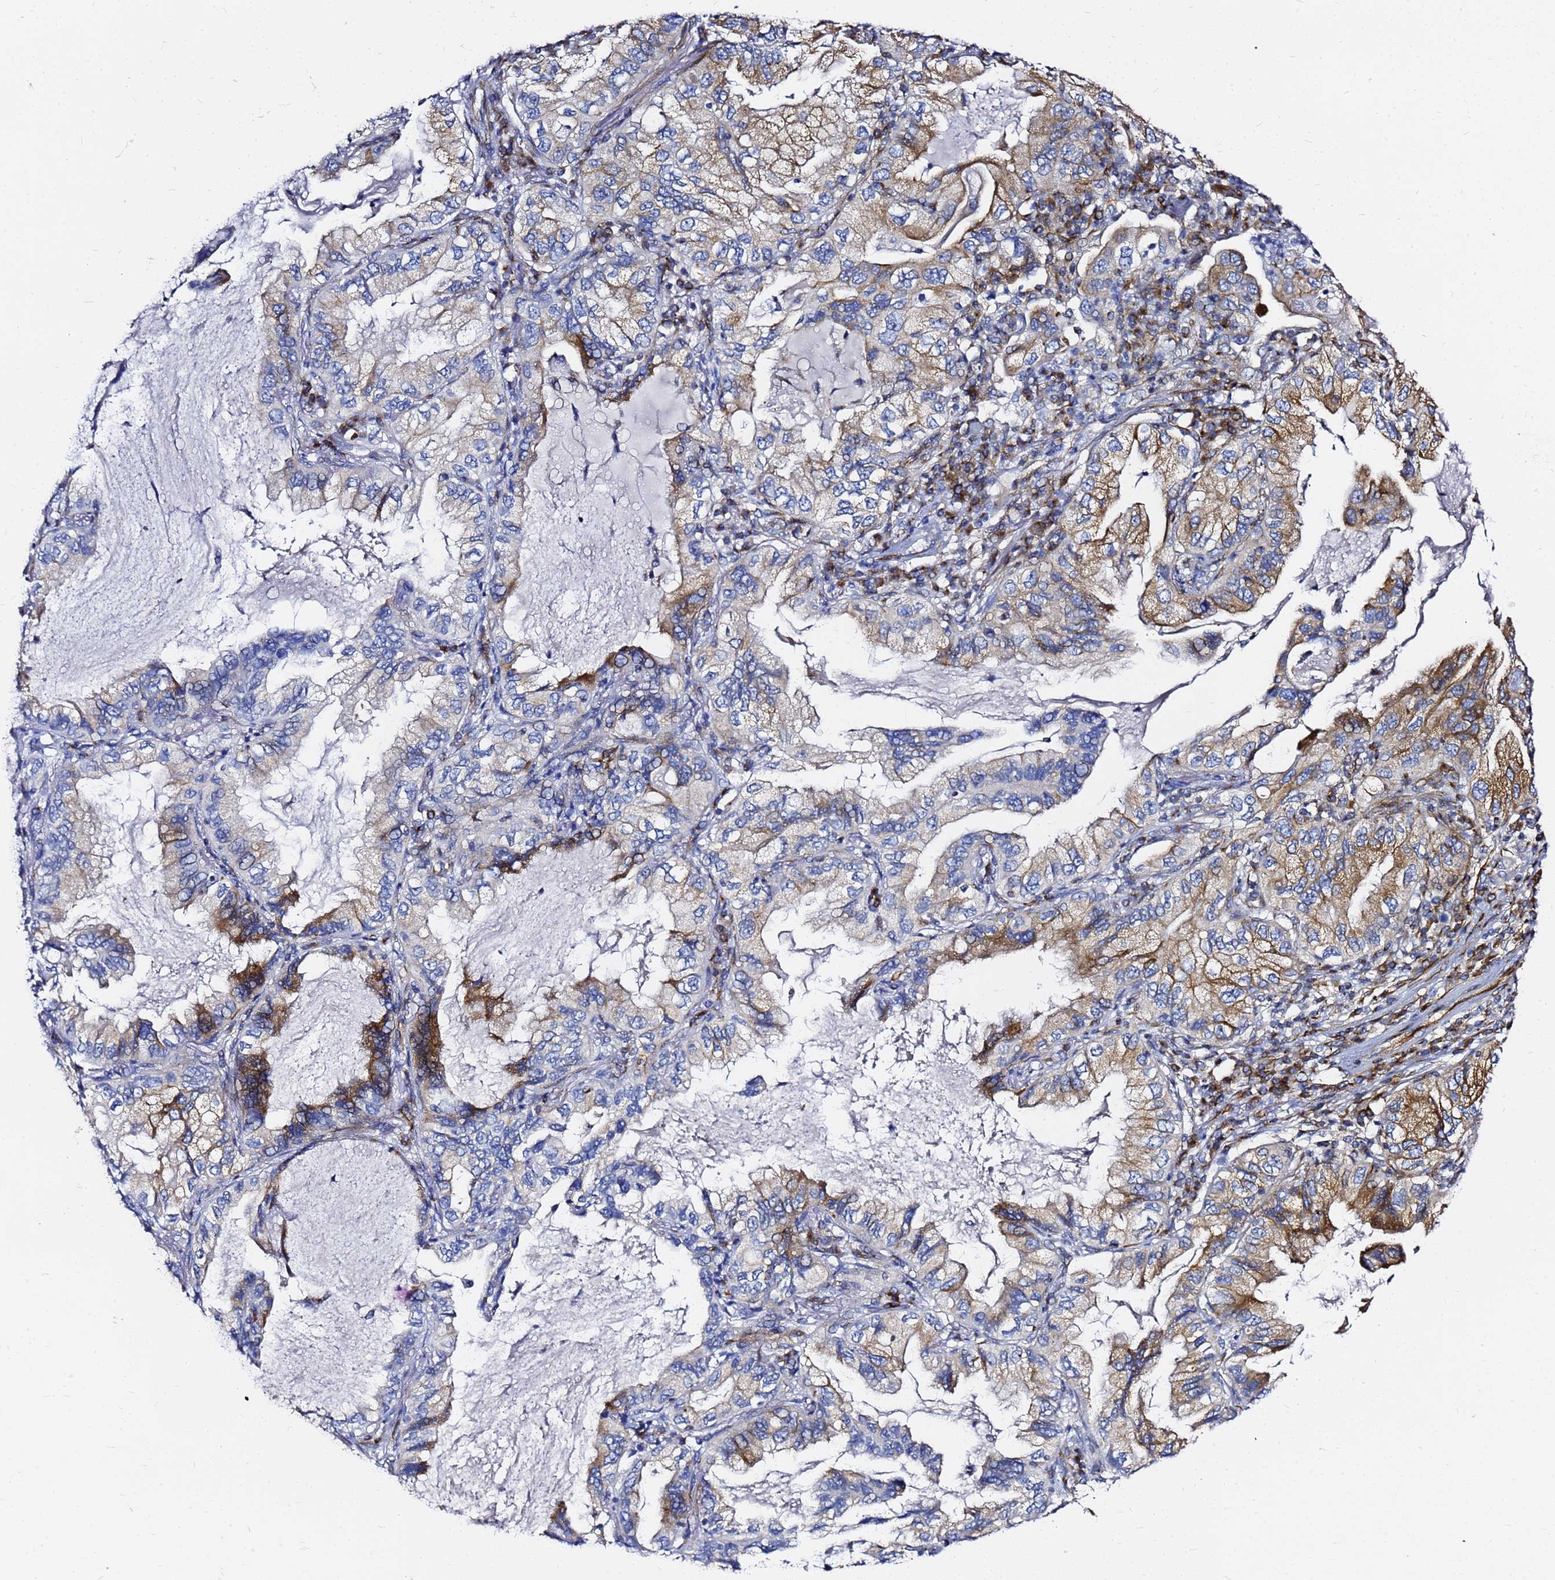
{"staining": {"intensity": "moderate", "quantity": "25%-75%", "location": "cytoplasmic/membranous"}, "tissue": "lung cancer", "cell_type": "Tumor cells", "image_type": "cancer", "snomed": [{"axis": "morphology", "description": "Adenocarcinoma, NOS"}, {"axis": "topography", "description": "Lung"}], "caption": "Adenocarcinoma (lung) tissue displays moderate cytoplasmic/membranous positivity in approximately 25%-75% of tumor cells, visualized by immunohistochemistry.", "gene": "TUBA8", "patient": {"sex": "female", "age": 69}}